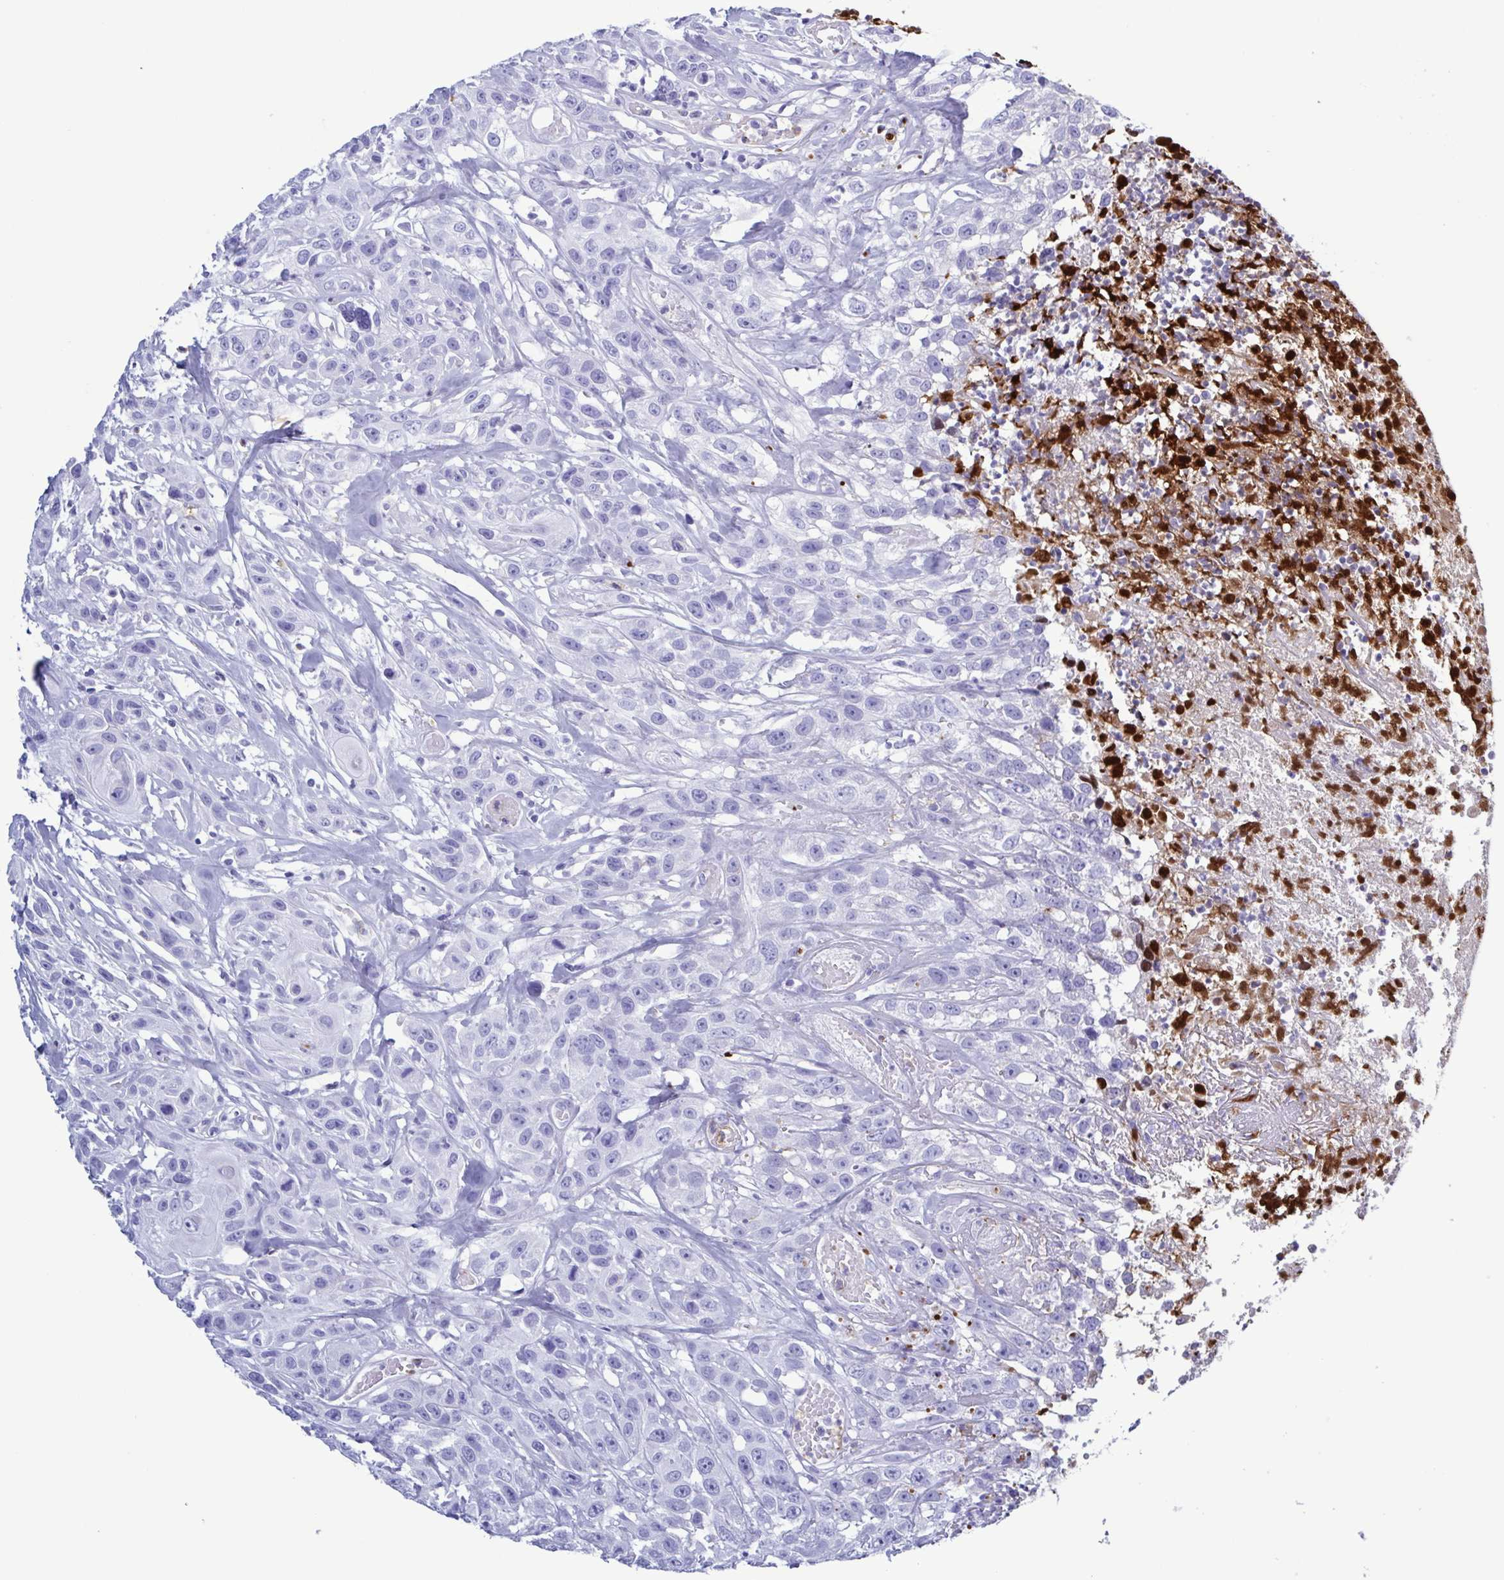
{"staining": {"intensity": "negative", "quantity": "none", "location": "none"}, "tissue": "head and neck cancer", "cell_type": "Tumor cells", "image_type": "cancer", "snomed": [{"axis": "morphology", "description": "Squamous cell carcinoma, NOS"}, {"axis": "topography", "description": "Head-Neck"}], "caption": "Immunohistochemistry (IHC) histopathology image of human squamous cell carcinoma (head and neck) stained for a protein (brown), which displays no expression in tumor cells.", "gene": "LTF", "patient": {"sex": "male", "age": 57}}